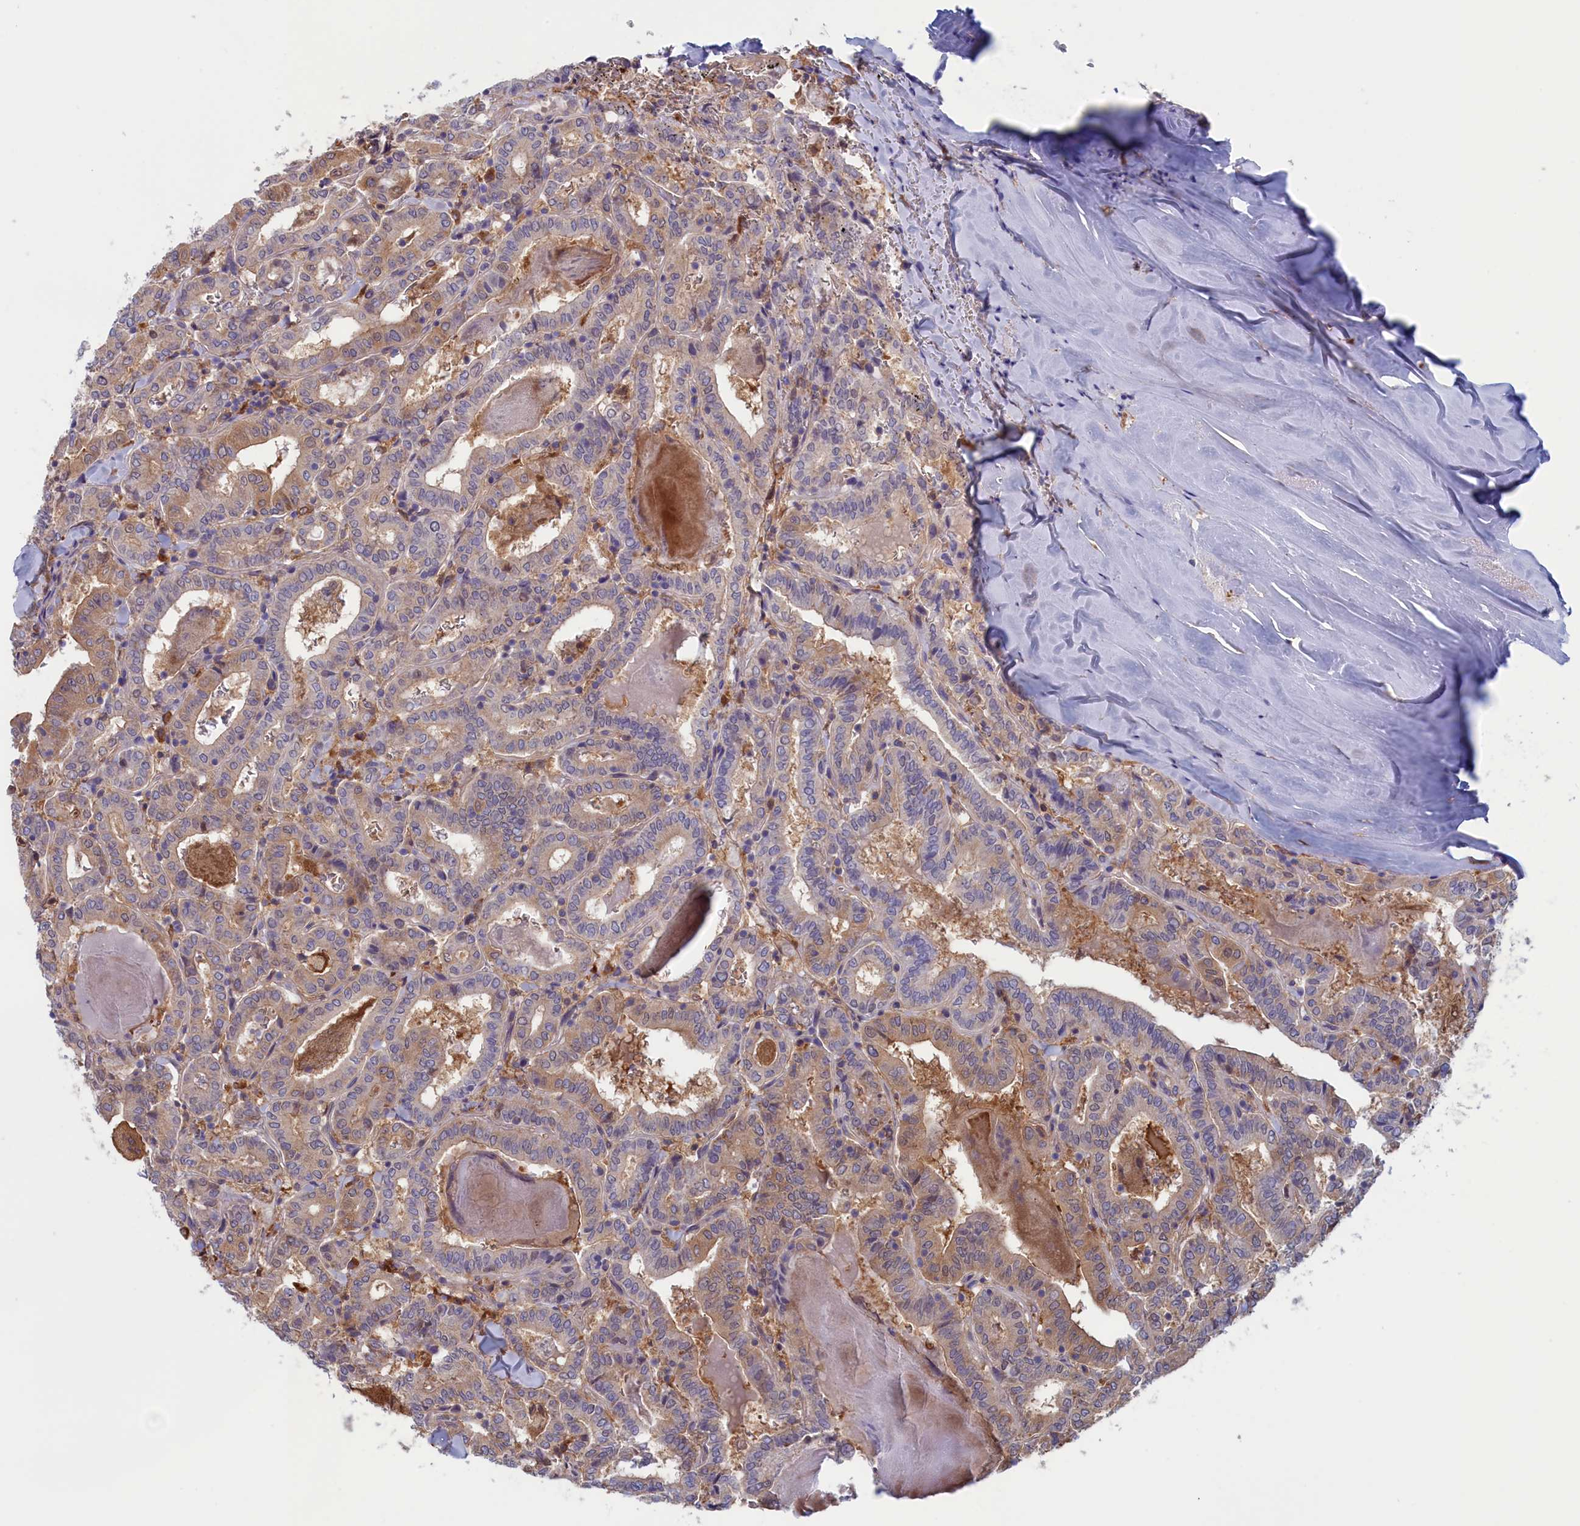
{"staining": {"intensity": "moderate", "quantity": "<25%", "location": "cytoplasmic/membranous"}, "tissue": "thyroid cancer", "cell_type": "Tumor cells", "image_type": "cancer", "snomed": [{"axis": "morphology", "description": "Papillary adenocarcinoma, NOS"}, {"axis": "topography", "description": "Thyroid gland"}], "caption": "Immunohistochemical staining of thyroid papillary adenocarcinoma demonstrates low levels of moderate cytoplasmic/membranous staining in about <25% of tumor cells.", "gene": "SYNDIG1L", "patient": {"sex": "female", "age": 72}}